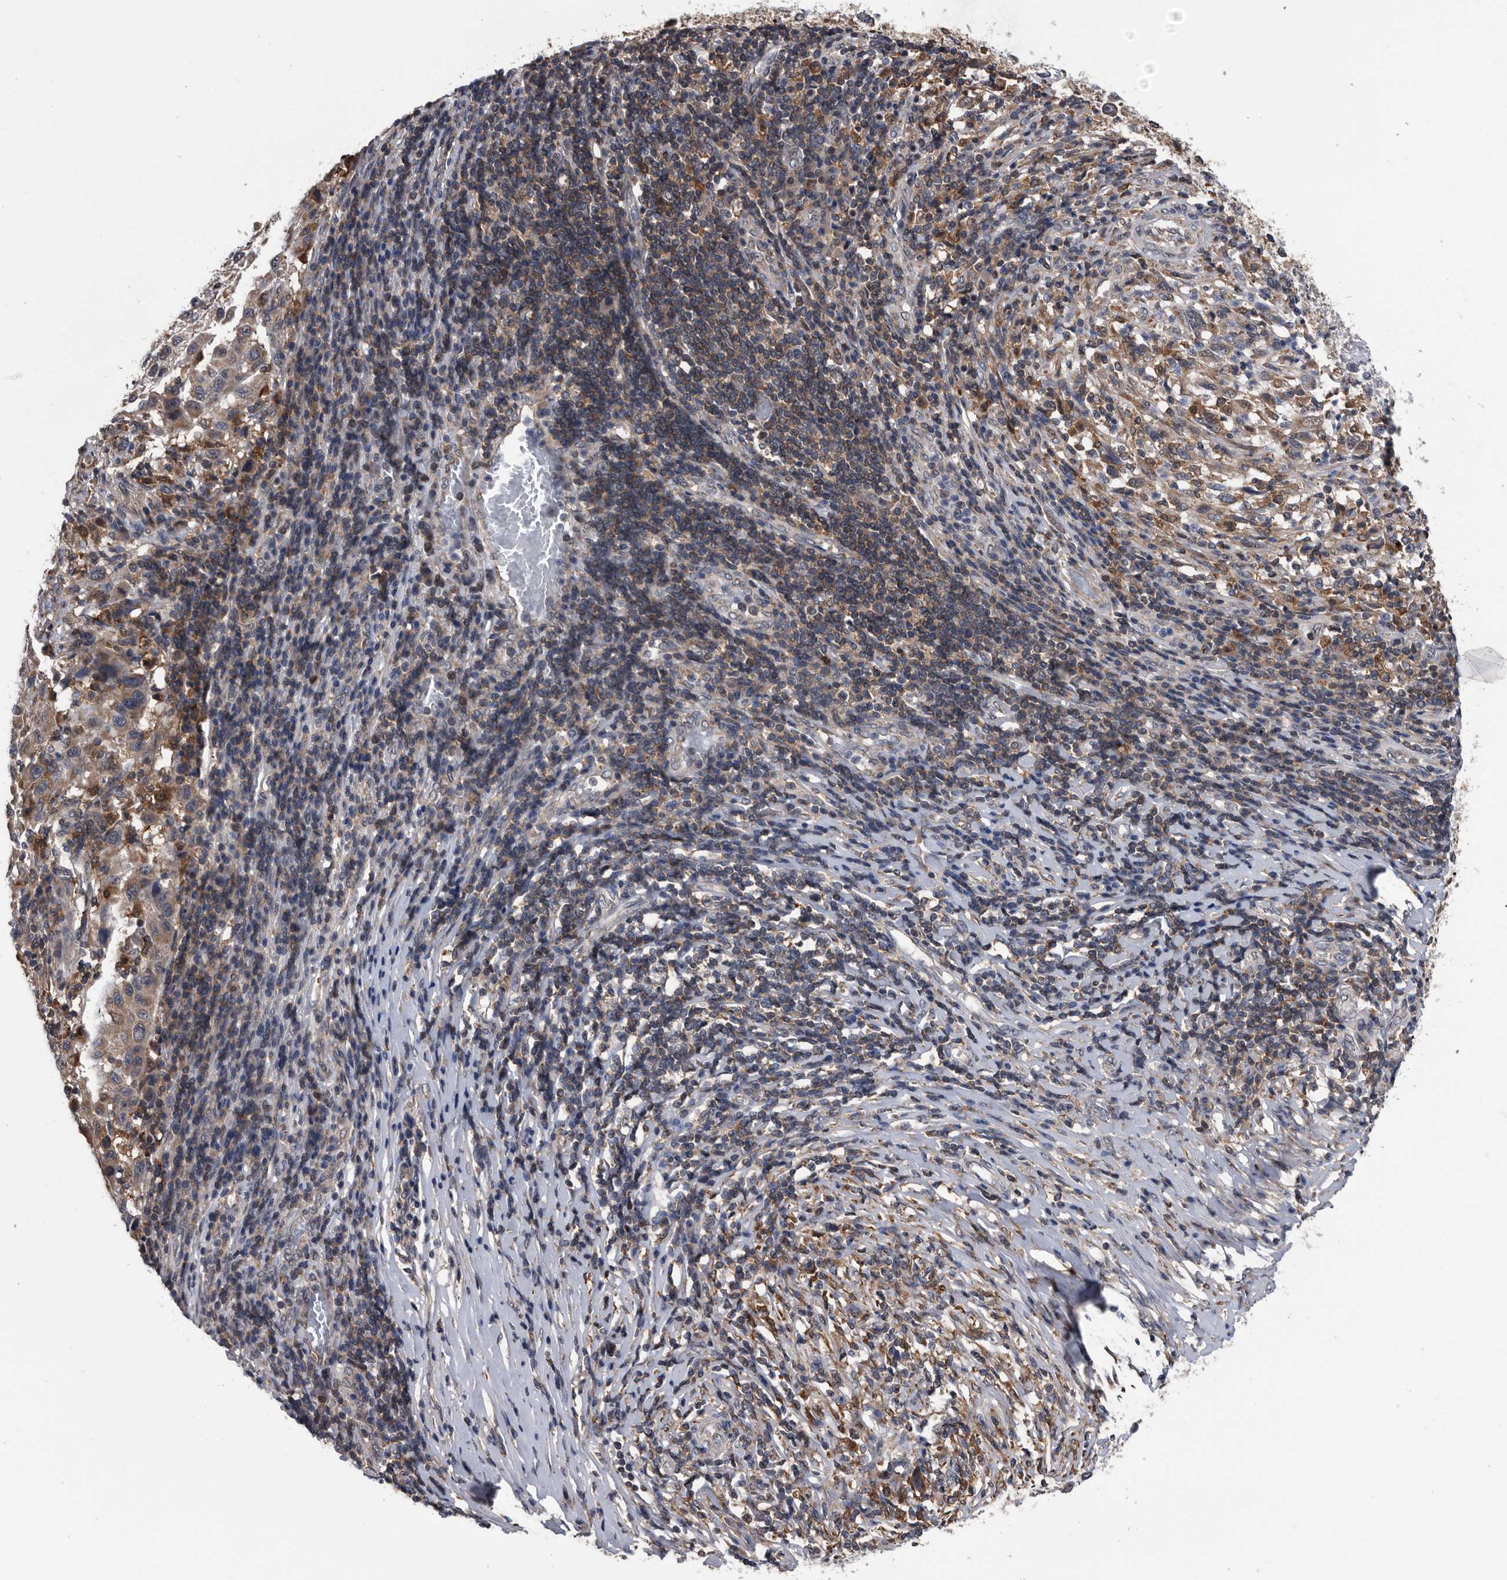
{"staining": {"intensity": "weak", "quantity": ">75%", "location": "cytoplasmic/membranous"}, "tissue": "melanoma", "cell_type": "Tumor cells", "image_type": "cancer", "snomed": [{"axis": "morphology", "description": "Malignant melanoma, Metastatic site"}, {"axis": "topography", "description": "Lymph node"}], "caption": "Human malignant melanoma (metastatic site) stained with a brown dye reveals weak cytoplasmic/membranous positive positivity in about >75% of tumor cells.", "gene": "NRBP1", "patient": {"sex": "male", "age": 61}}